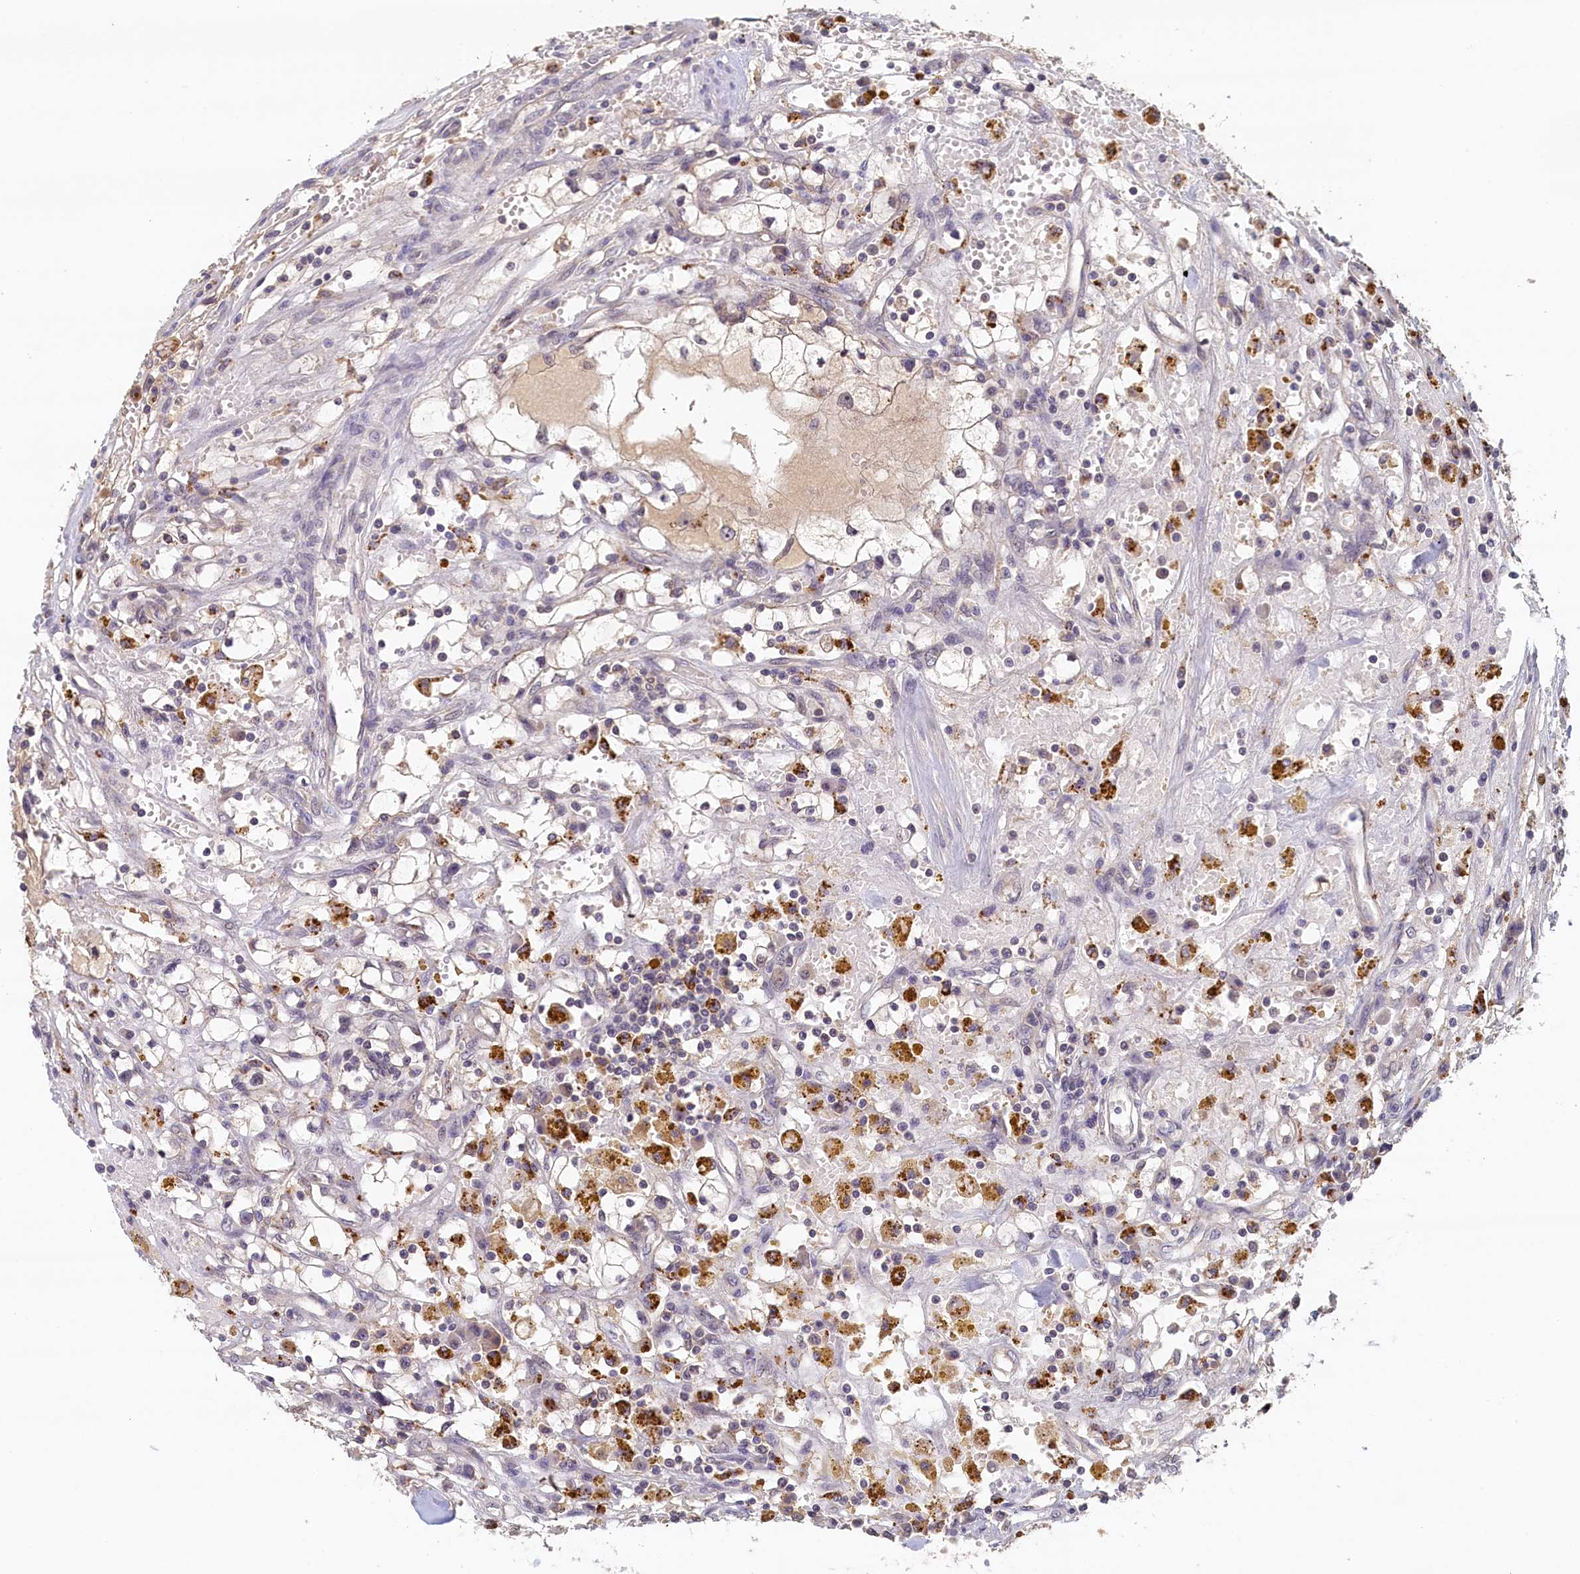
{"staining": {"intensity": "negative", "quantity": "none", "location": "none"}, "tissue": "renal cancer", "cell_type": "Tumor cells", "image_type": "cancer", "snomed": [{"axis": "morphology", "description": "Adenocarcinoma, NOS"}, {"axis": "topography", "description": "Kidney"}], "caption": "The IHC photomicrograph has no significant expression in tumor cells of renal cancer (adenocarcinoma) tissue. Brightfield microscopy of immunohistochemistry (IHC) stained with DAB (brown) and hematoxylin (blue), captured at high magnification.", "gene": "NUBP2", "patient": {"sex": "male", "age": 56}}